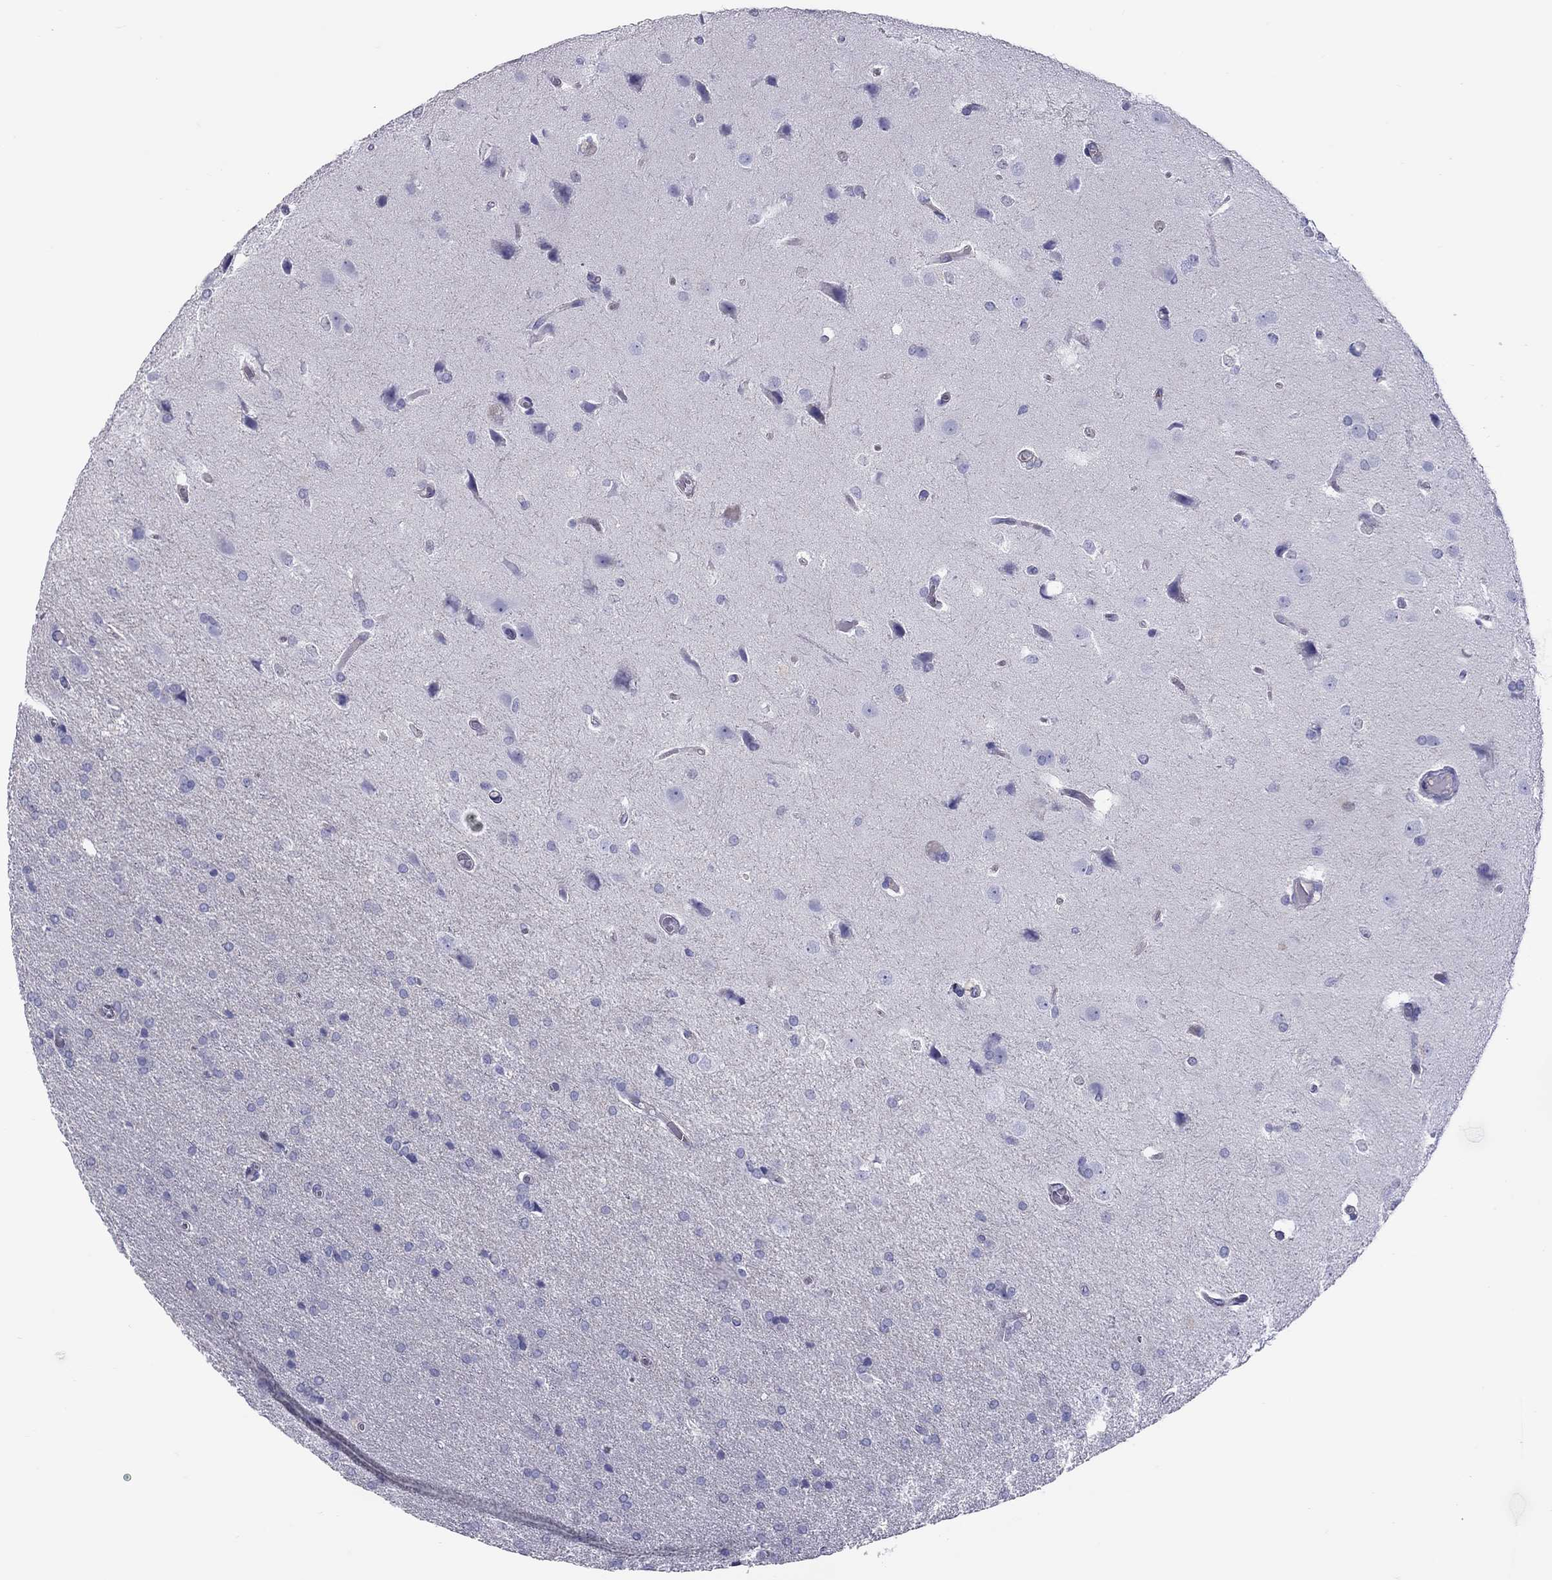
{"staining": {"intensity": "negative", "quantity": "none", "location": "none"}, "tissue": "glioma", "cell_type": "Tumor cells", "image_type": "cancer", "snomed": [{"axis": "morphology", "description": "Glioma, malignant, Low grade"}, {"axis": "topography", "description": "Brain"}], "caption": "Protein analysis of malignant low-grade glioma reveals no significant positivity in tumor cells. (Stains: DAB IHC with hematoxylin counter stain, Microscopy: brightfield microscopy at high magnification).", "gene": "ALOX15B", "patient": {"sex": "female", "age": 32}}